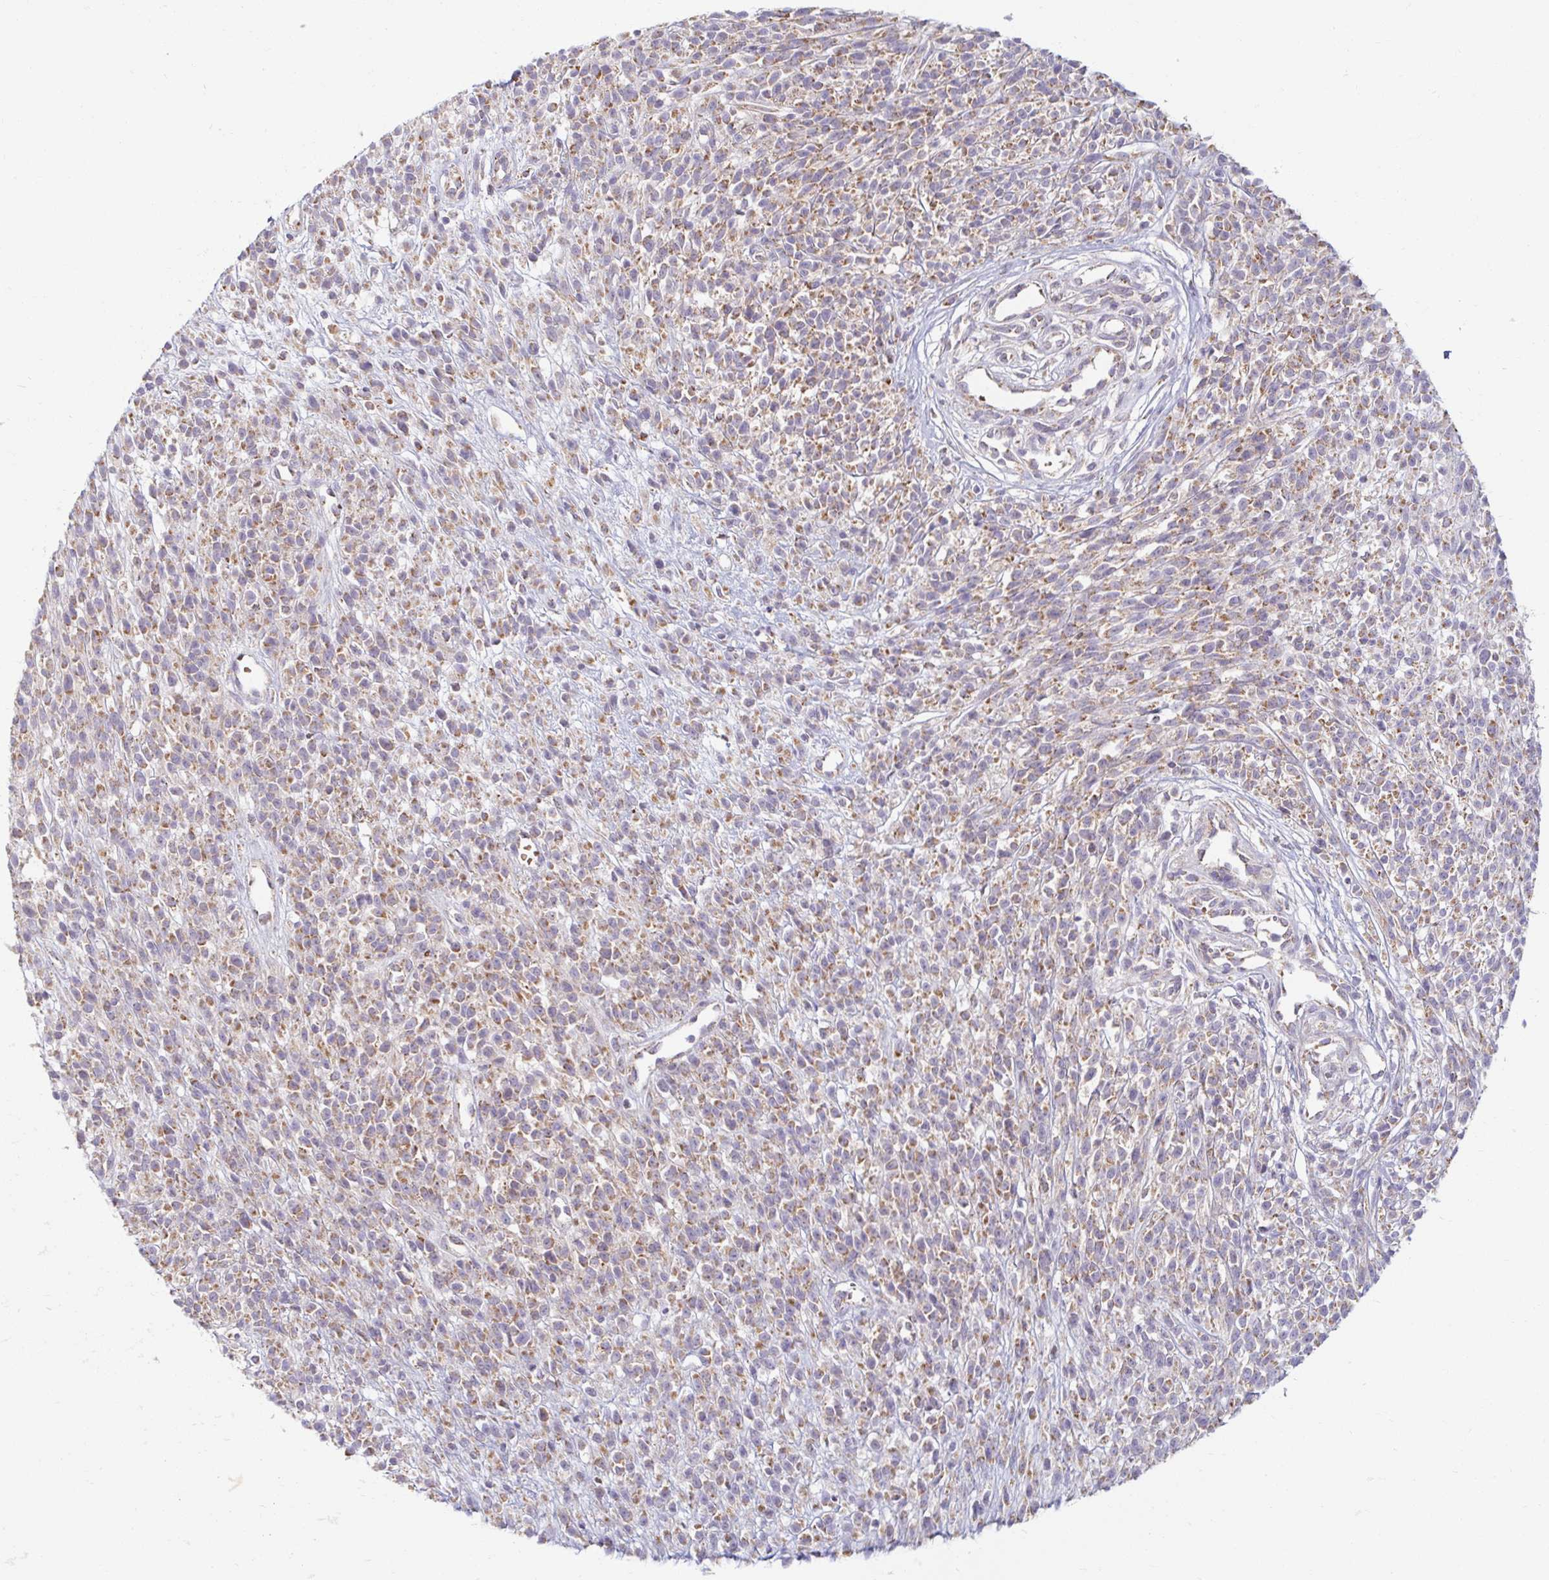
{"staining": {"intensity": "moderate", "quantity": ">75%", "location": "cytoplasmic/membranous"}, "tissue": "melanoma", "cell_type": "Tumor cells", "image_type": "cancer", "snomed": [{"axis": "morphology", "description": "Malignant melanoma, NOS"}, {"axis": "topography", "description": "Skin"}, {"axis": "topography", "description": "Skin of trunk"}], "caption": "There is medium levels of moderate cytoplasmic/membranous staining in tumor cells of melanoma, as demonstrated by immunohistochemical staining (brown color).", "gene": "SKP2", "patient": {"sex": "male", "age": 74}}